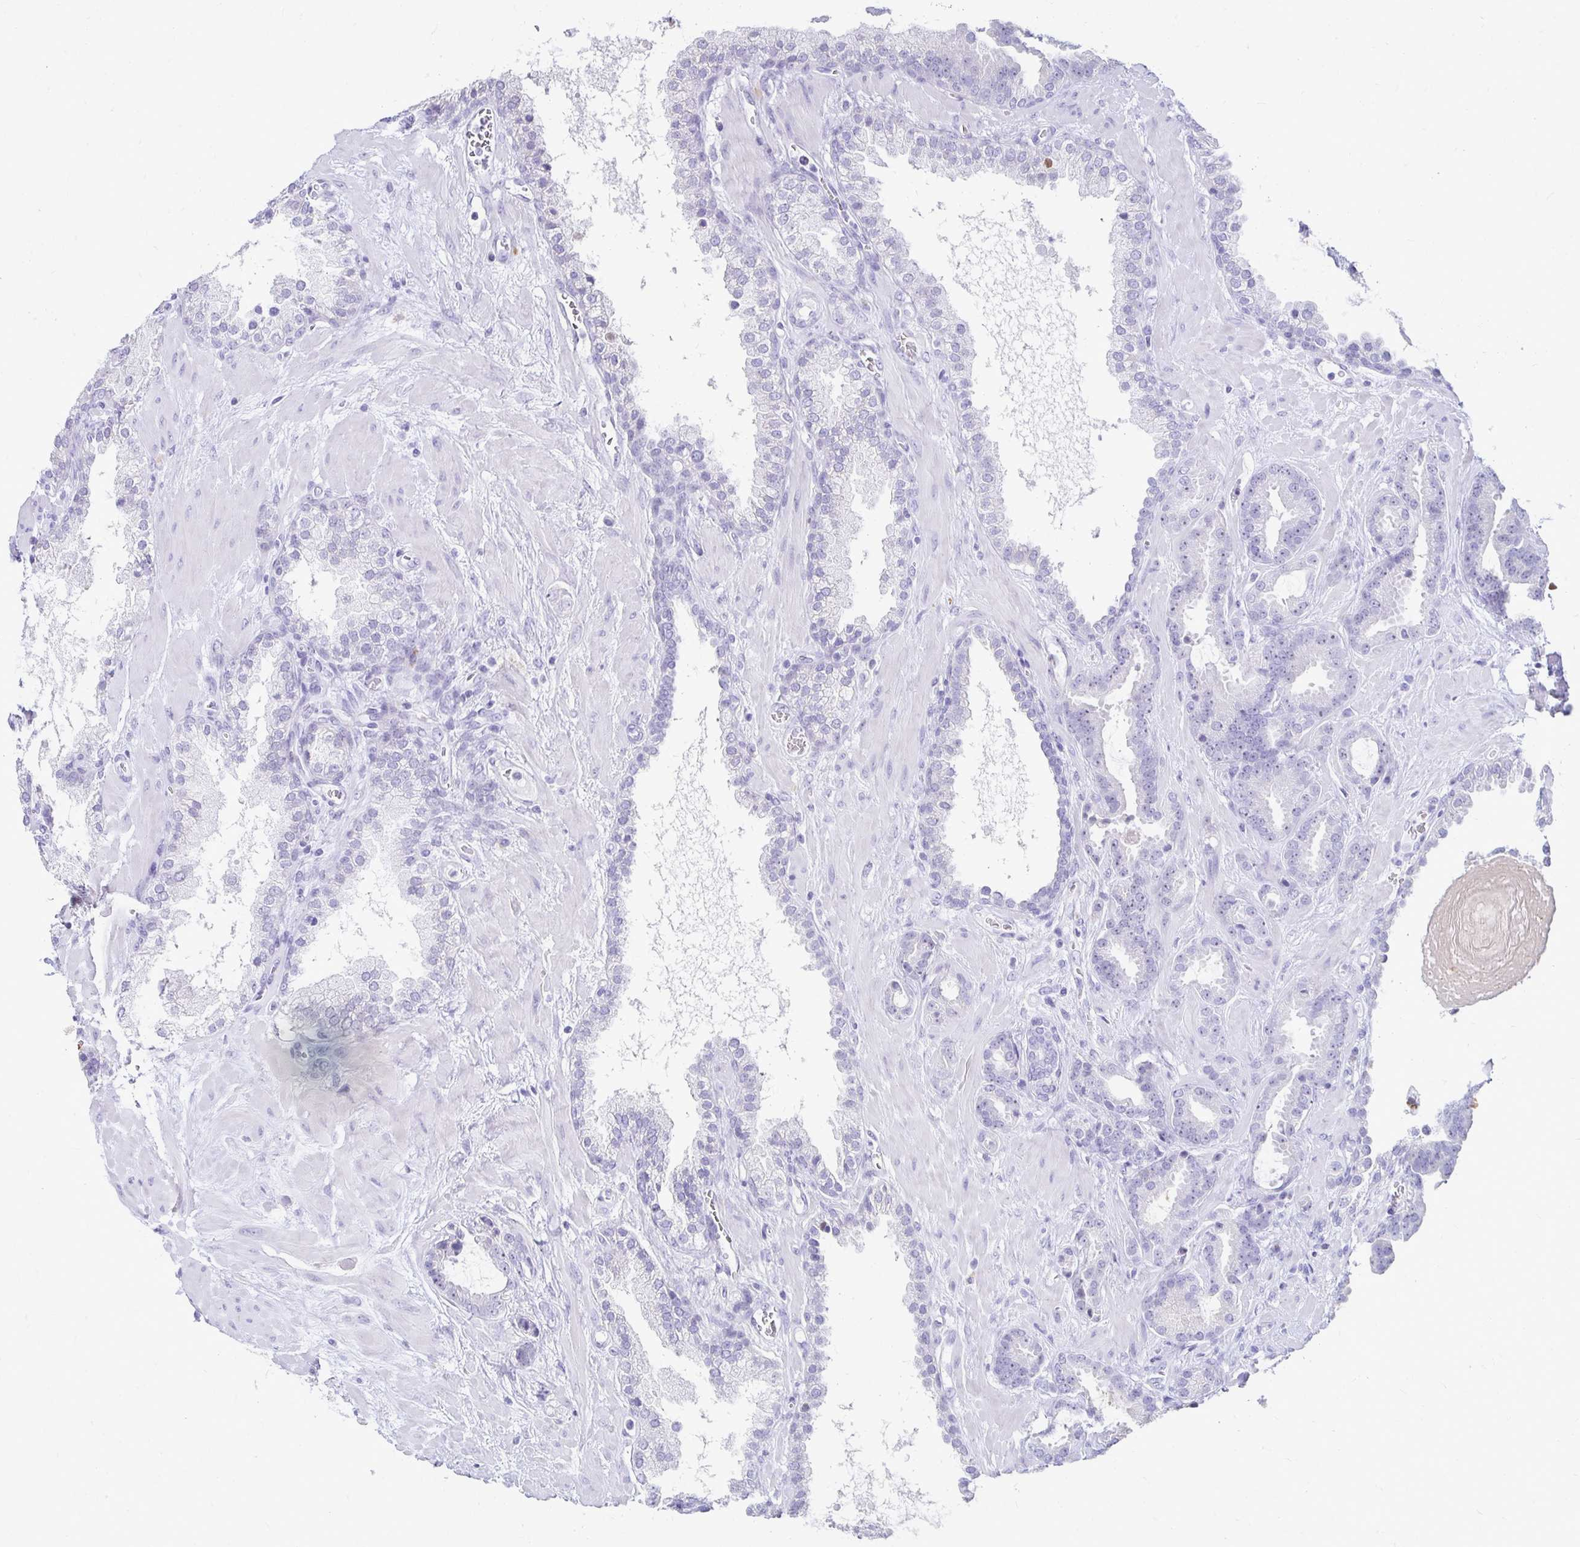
{"staining": {"intensity": "weak", "quantity": "25%-75%", "location": "nuclear"}, "tissue": "prostate cancer", "cell_type": "Tumor cells", "image_type": "cancer", "snomed": [{"axis": "morphology", "description": "Adenocarcinoma, Low grade"}, {"axis": "topography", "description": "Prostate"}], "caption": "This is an image of immunohistochemistry staining of prostate cancer (adenocarcinoma (low-grade)), which shows weak positivity in the nuclear of tumor cells.", "gene": "CST6", "patient": {"sex": "male", "age": 62}}